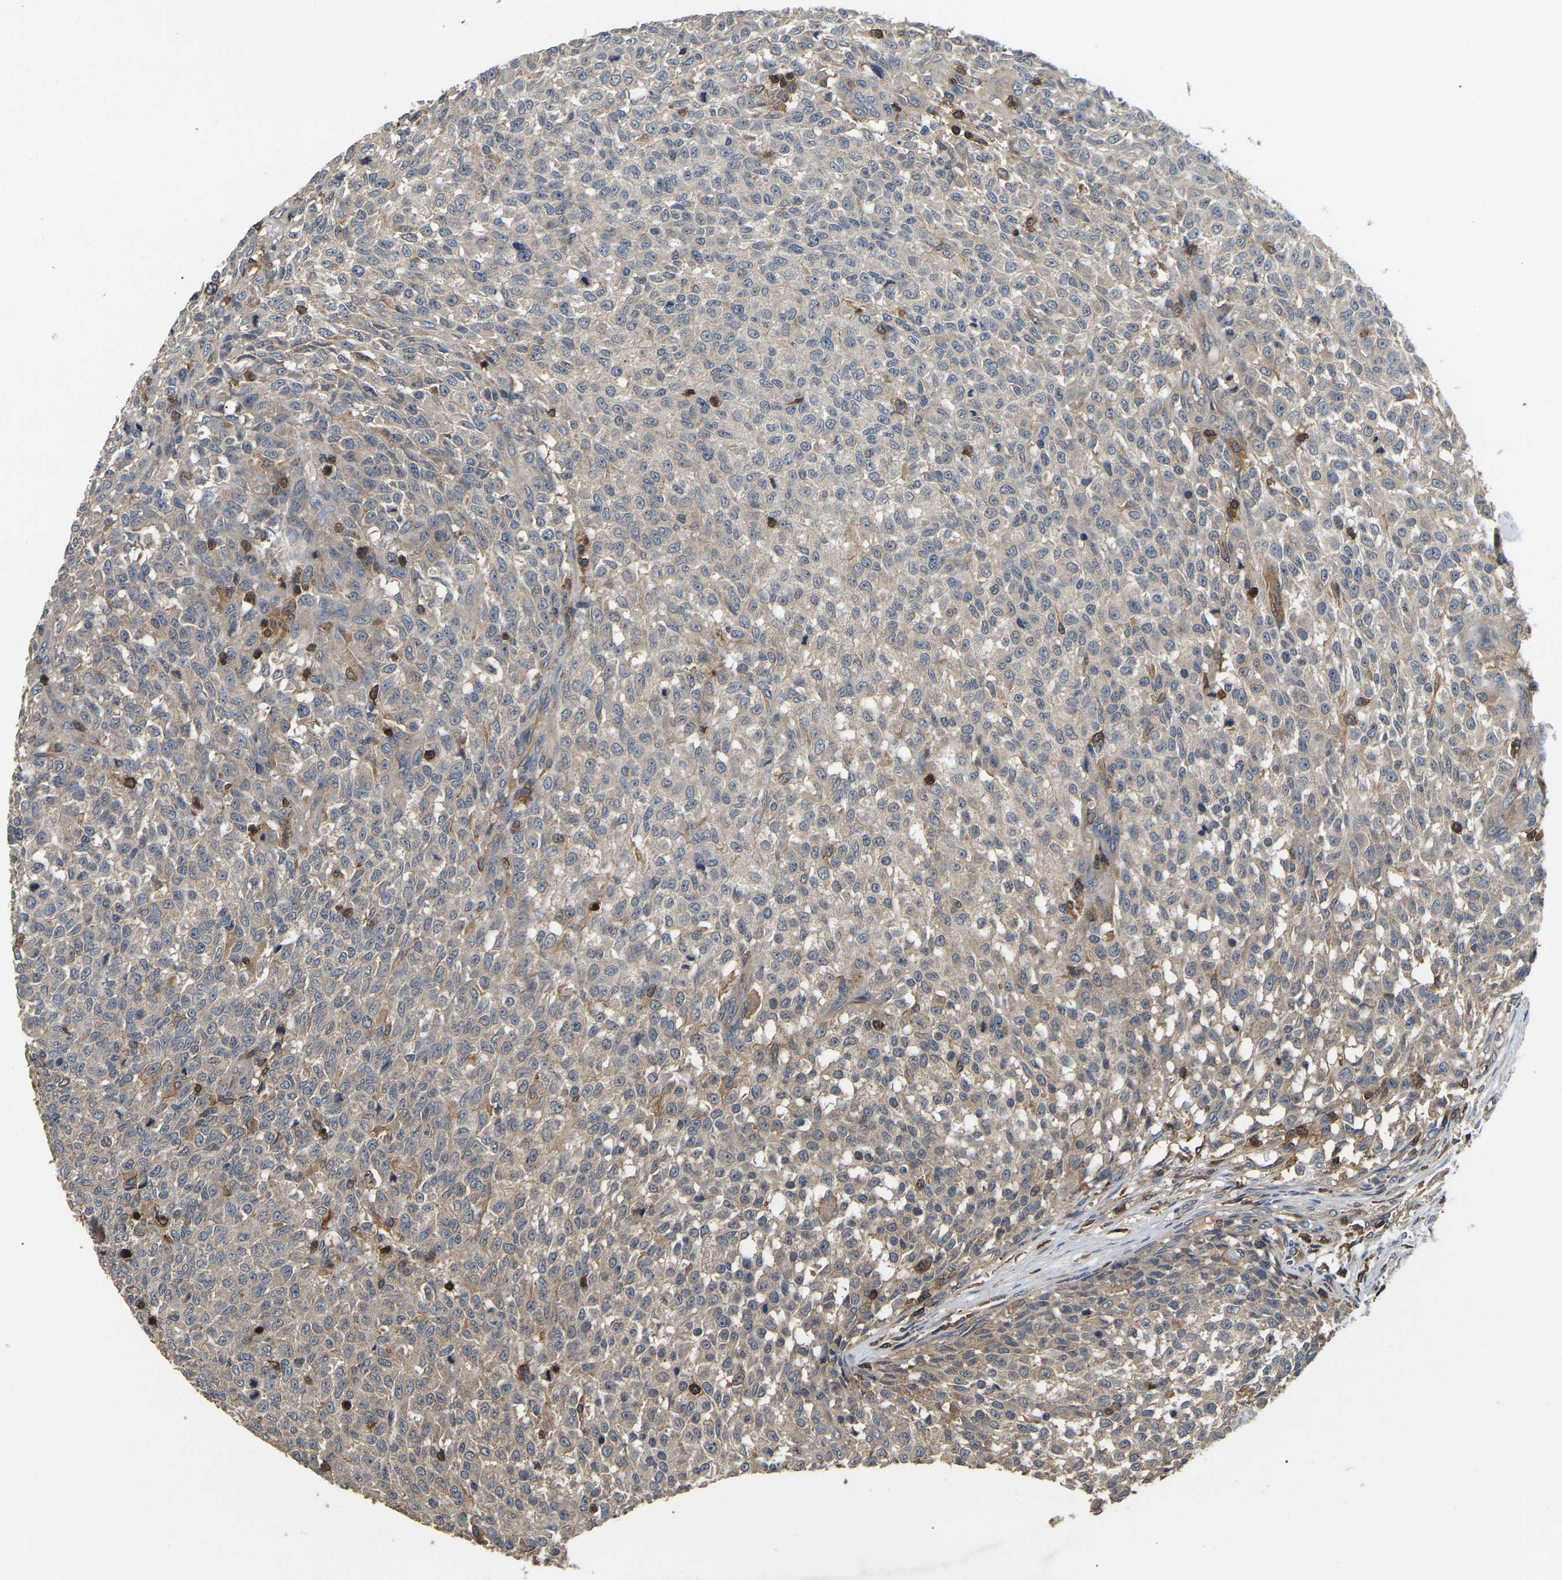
{"staining": {"intensity": "weak", "quantity": "25%-75%", "location": "cytoplasmic/membranous"}, "tissue": "testis cancer", "cell_type": "Tumor cells", "image_type": "cancer", "snomed": [{"axis": "morphology", "description": "Seminoma, NOS"}, {"axis": "topography", "description": "Testis"}], "caption": "Testis cancer tissue shows weak cytoplasmic/membranous expression in about 25%-75% of tumor cells, visualized by immunohistochemistry. (IHC, brightfield microscopy, high magnification).", "gene": "SMPD2", "patient": {"sex": "male", "age": 59}}